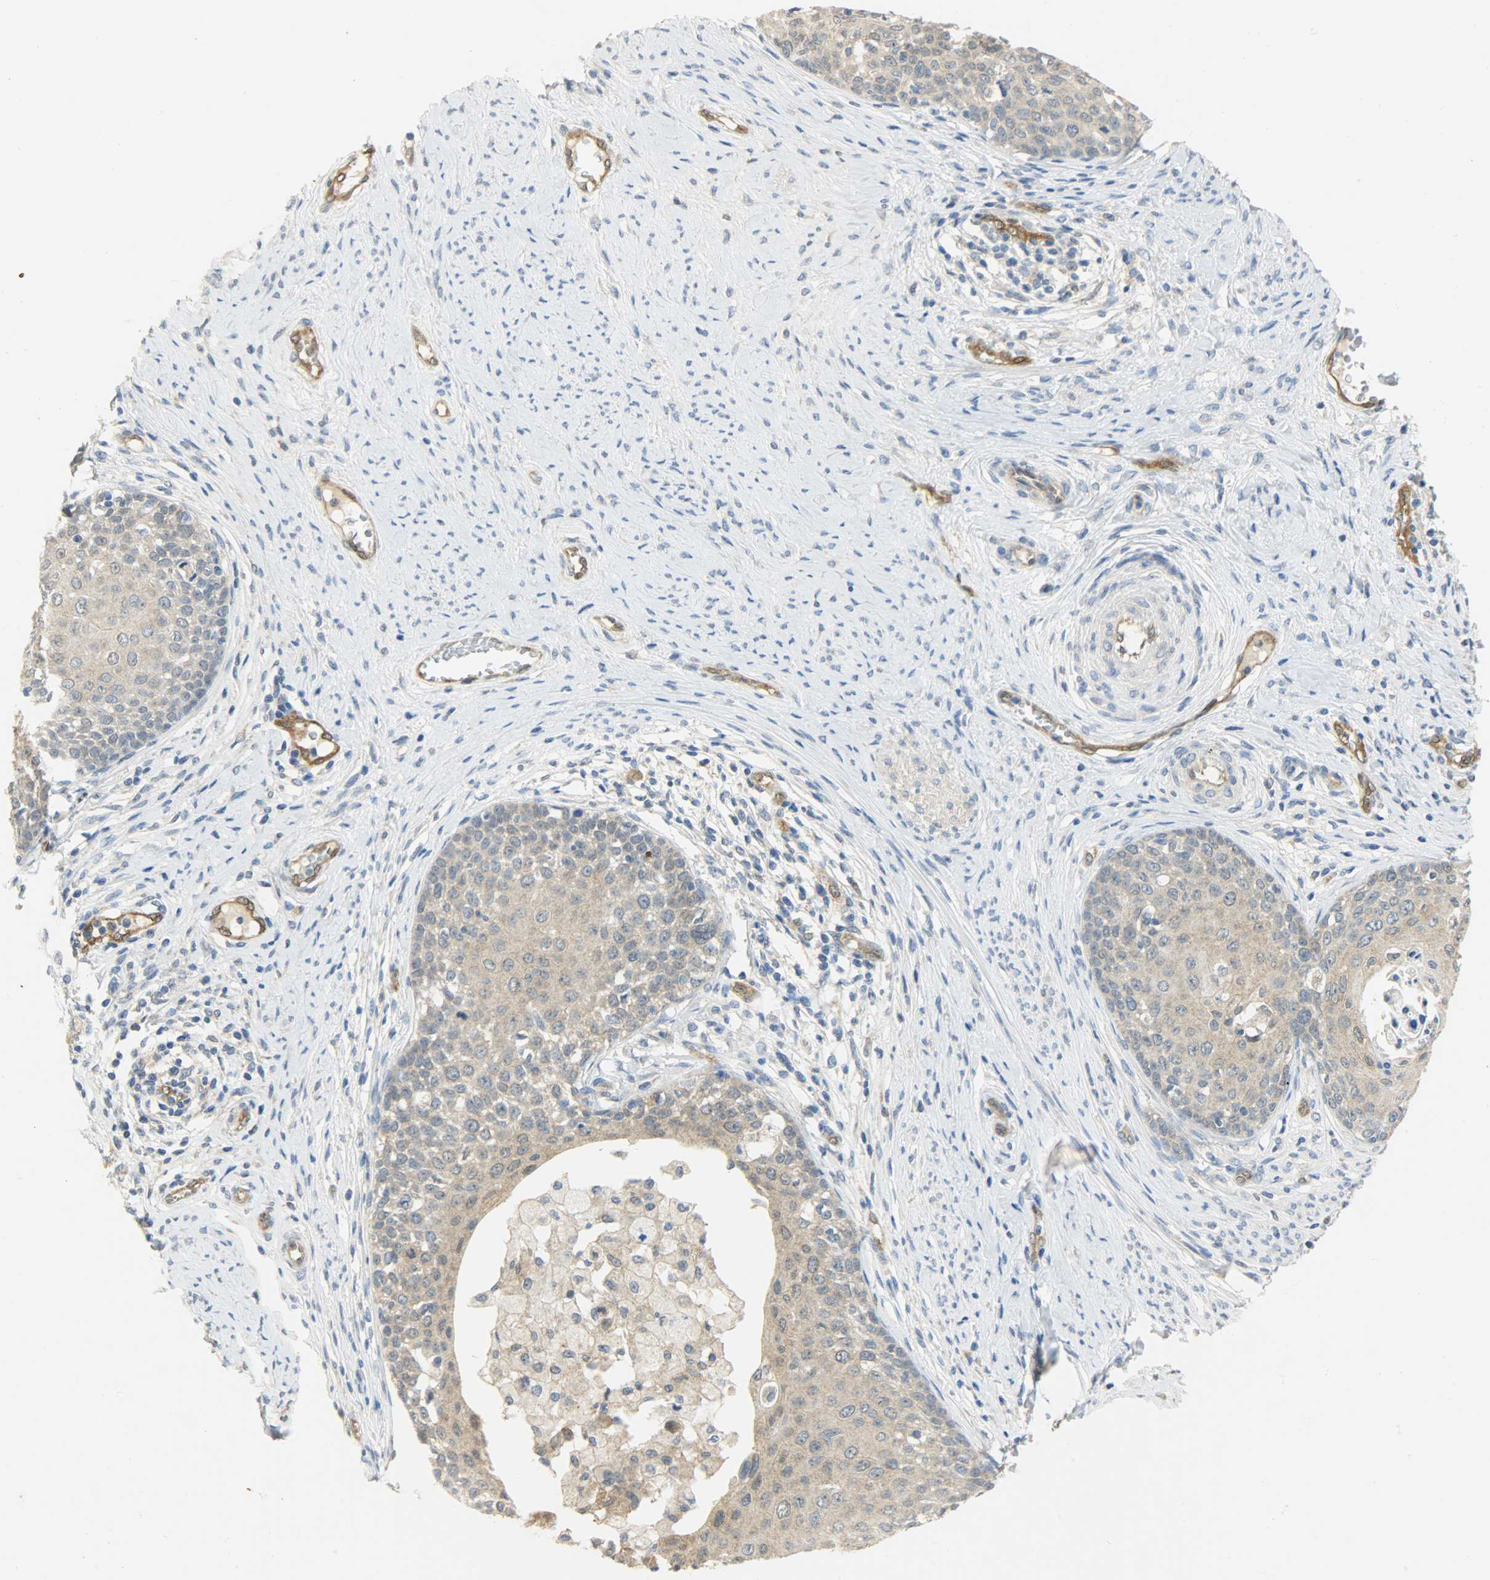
{"staining": {"intensity": "weak", "quantity": ">75%", "location": "cytoplasmic/membranous"}, "tissue": "cervical cancer", "cell_type": "Tumor cells", "image_type": "cancer", "snomed": [{"axis": "morphology", "description": "Squamous cell carcinoma, NOS"}, {"axis": "morphology", "description": "Adenocarcinoma, NOS"}, {"axis": "topography", "description": "Cervix"}], "caption": "Protein expression analysis of cervical adenocarcinoma exhibits weak cytoplasmic/membranous expression in about >75% of tumor cells.", "gene": "FKBP1A", "patient": {"sex": "female", "age": 52}}